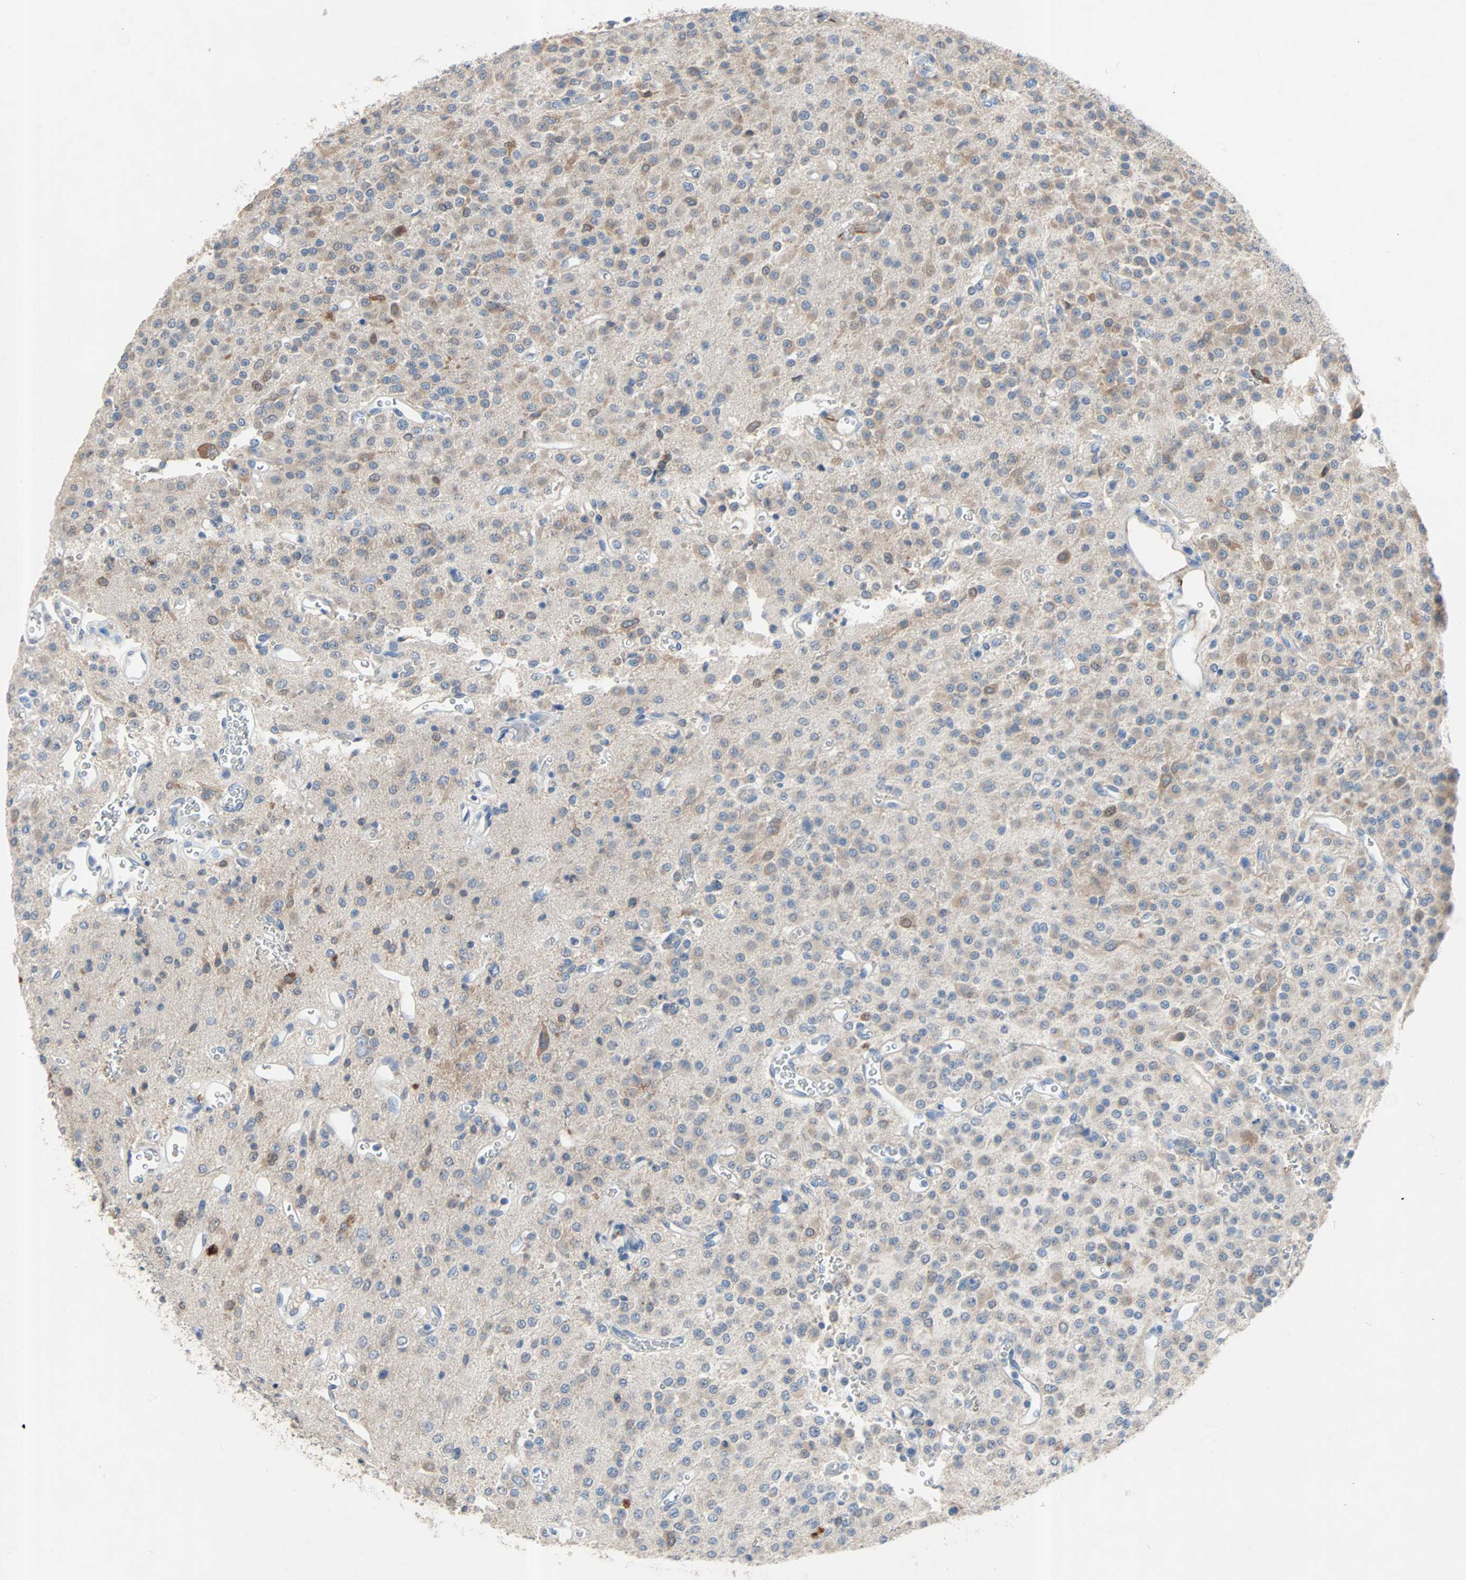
{"staining": {"intensity": "weak", "quantity": "<25%", "location": "cytoplasmic/membranous"}, "tissue": "glioma", "cell_type": "Tumor cells", "image_type": "cancer", "snomed": [{"axis": "morphology", "description": "Glioma, malignant, Low grade"}, {"axis": "topography", "description": "Brain"}], "caption": "Immunohistochemical staining of glioma demonstrates no significant positivity in tumor cells.", "gene": "PCDHB2", "patient": {"sex": "male", "age": 38}}